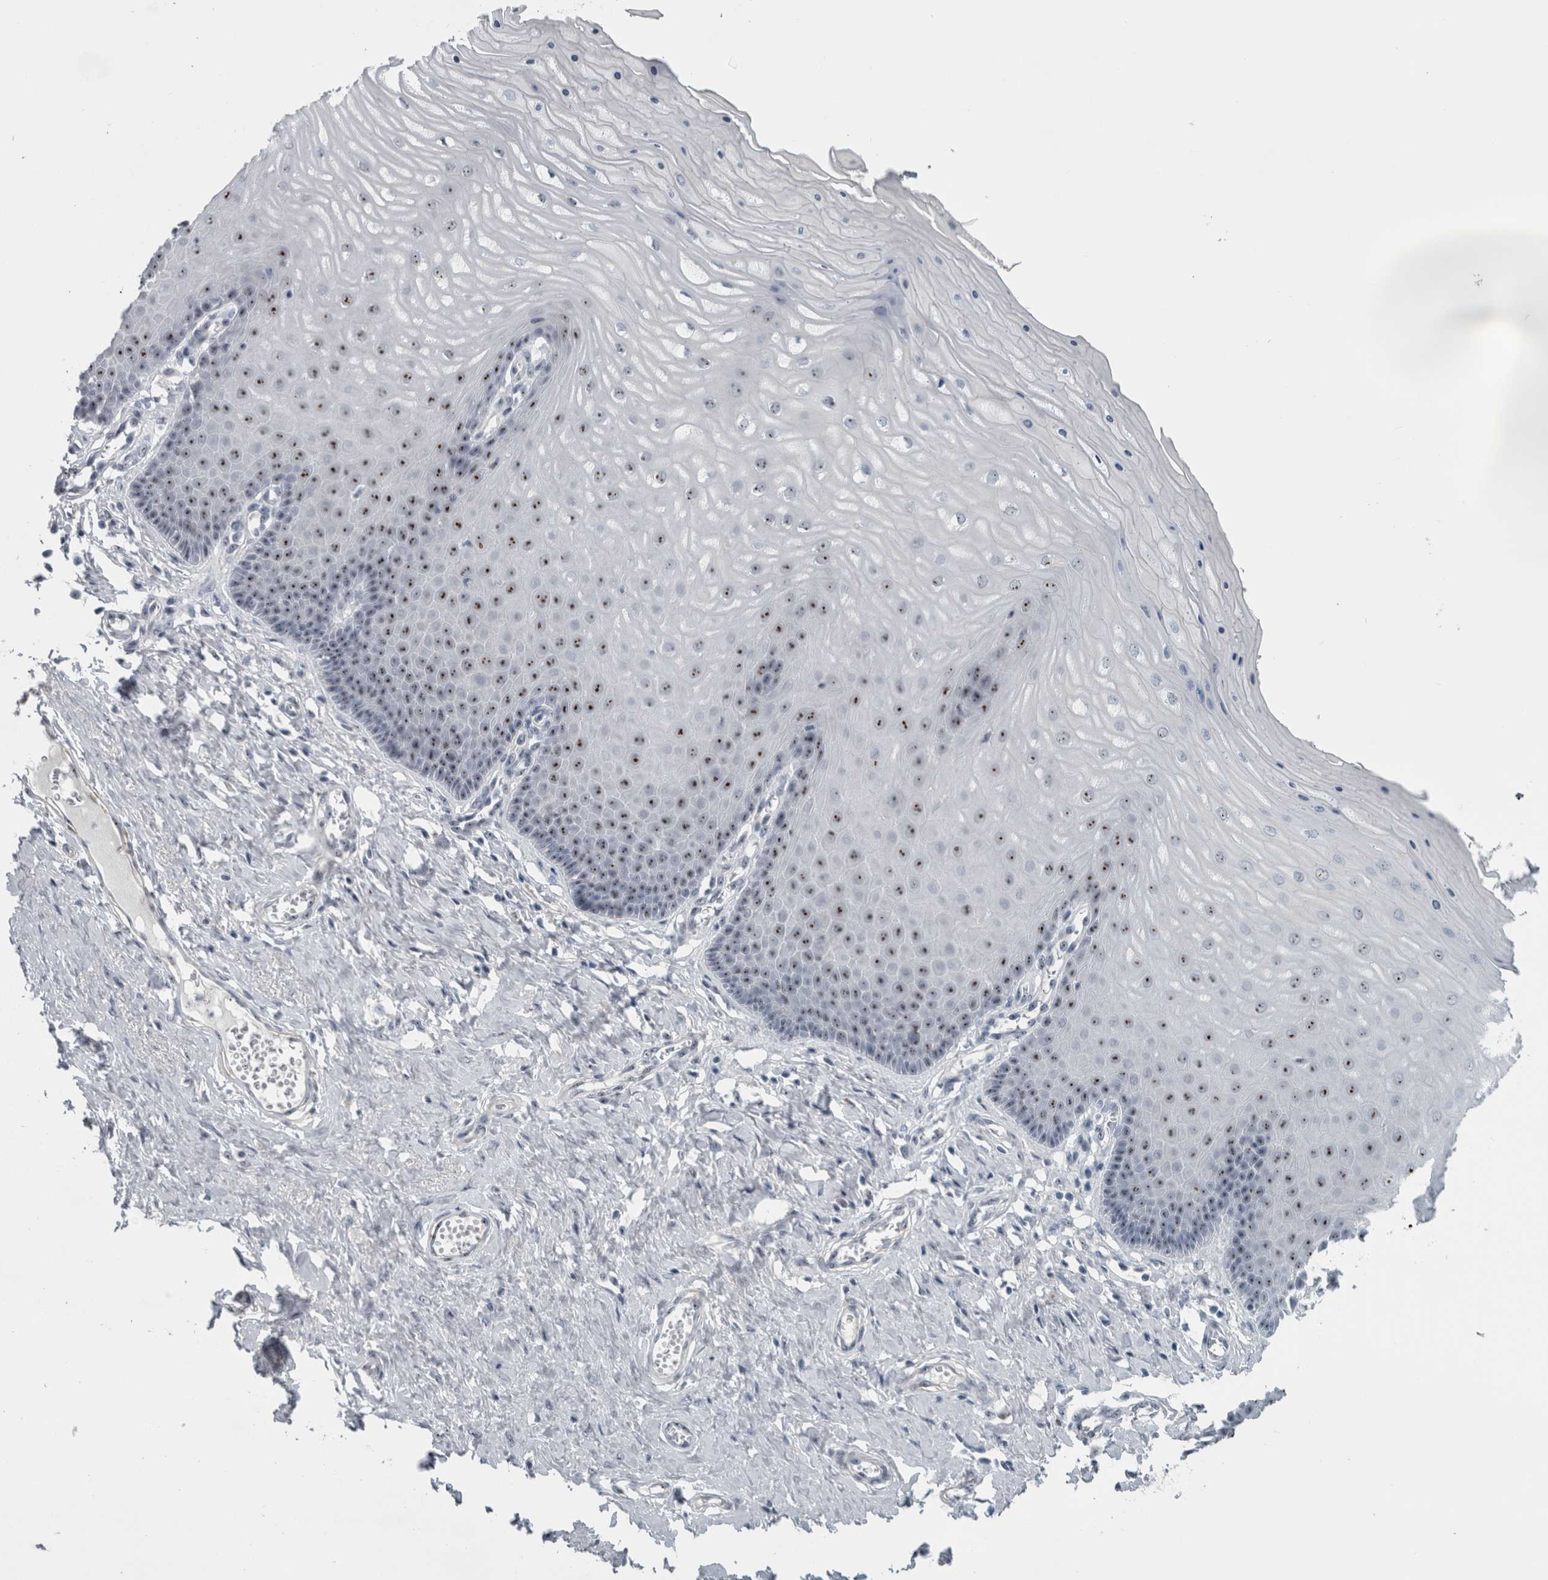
{"staining": {"intensity": "moderate", "quantity": ">75%", "location": "nuclear"}, "tissue": "cervix", "cell_type": "Squamous epithelial cells", "image_type": "normal", "snomed": [{"axis": "morphology", "description": "Normal tissue, NOS"}, {"axis": "topography", "description": "Cervix"}], "caption": "A brown stain labels moderate nuclear staining of a protein in squamous epithelial cells of normal human cervix.", "gene": "UTP6", "patient": {"sex": "female", "age": 55}}